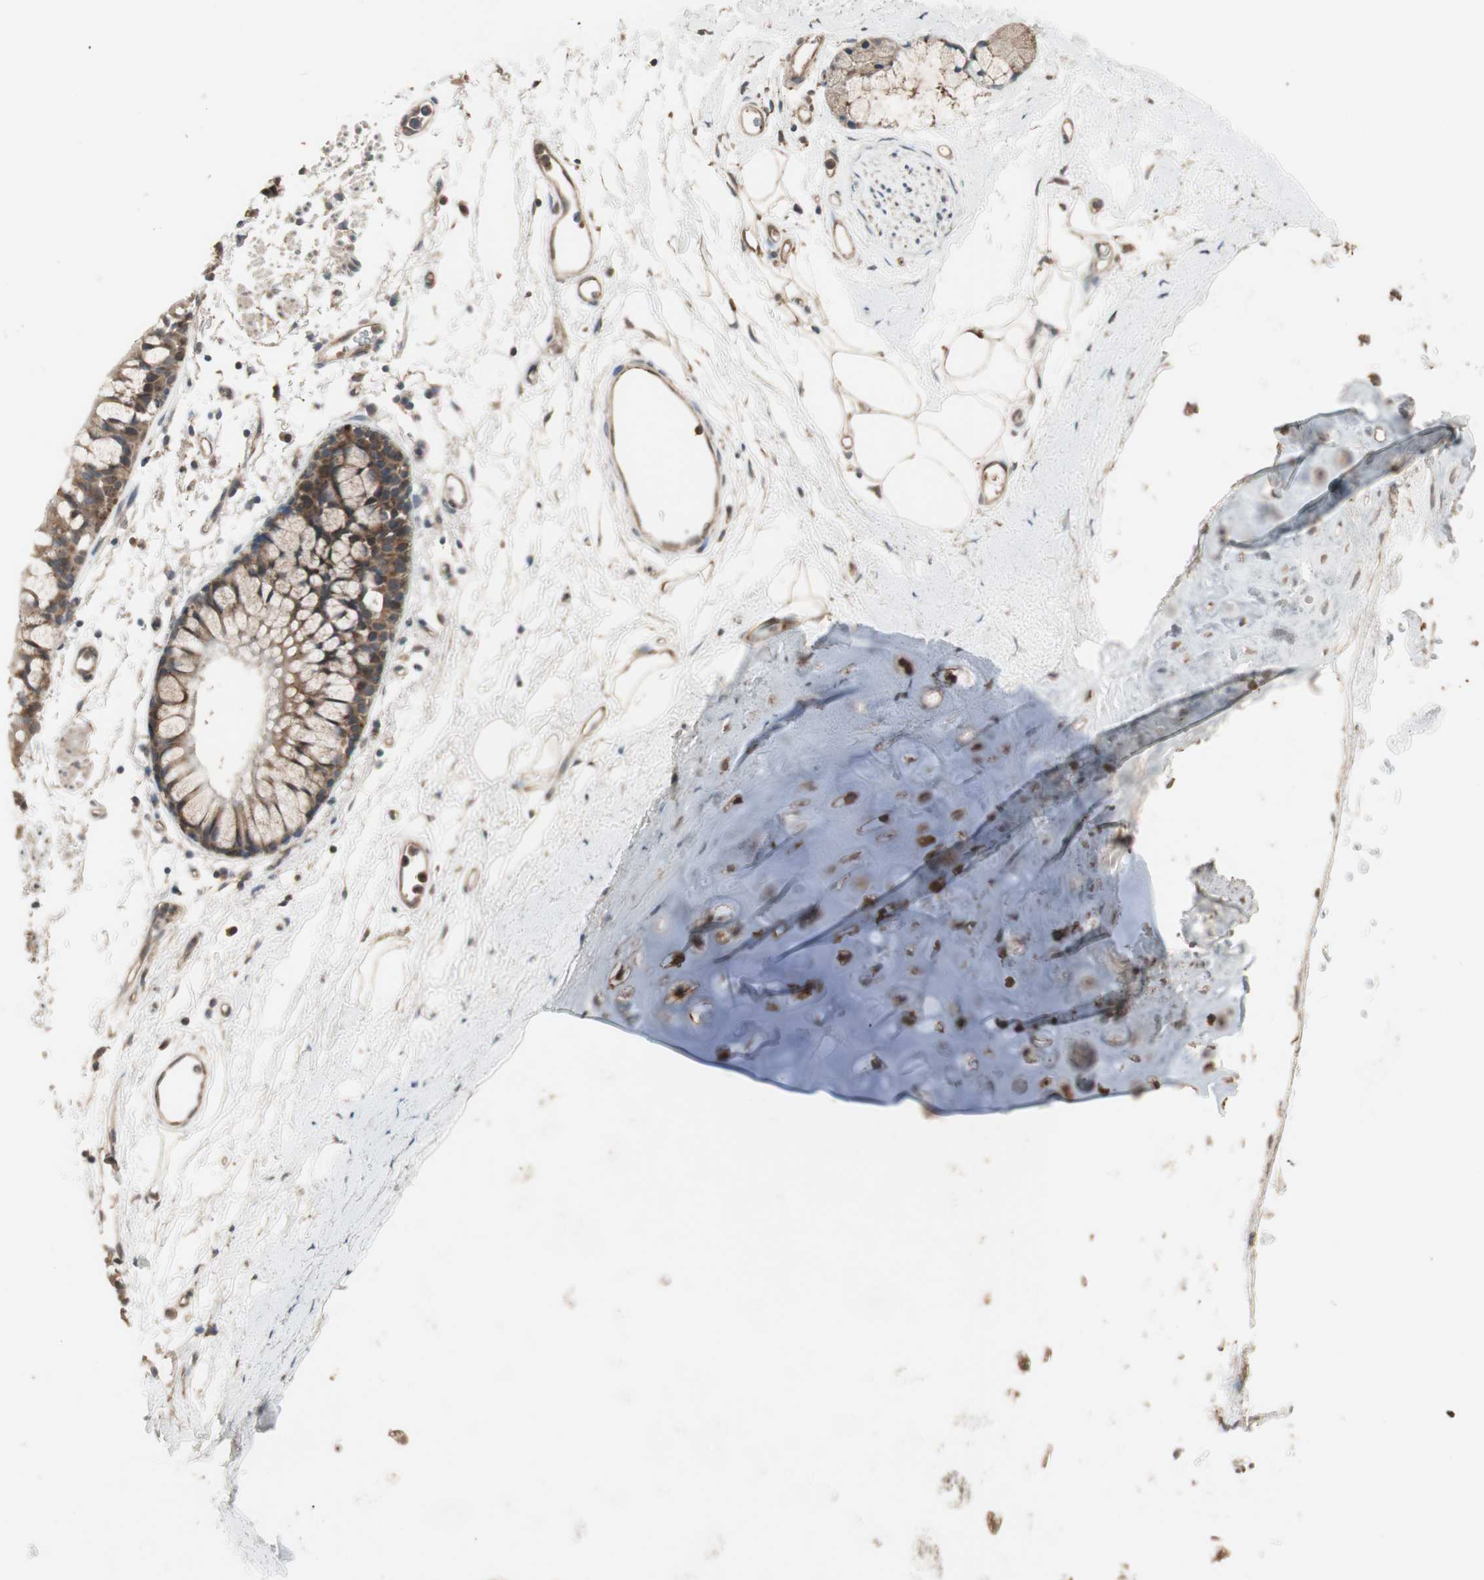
{"staining": {"intensity": "moderate", "quantity": ">75%", "location": "cytoplasmic/membranous"}, "tissue": "bronchus", "cell_type": "Respiratory epithelial cells", "image_type": "normal", "snomed": [{"axis": "morphology", "description": "Normal tissue, NOS"}, {"axis": "topography", "description": "Bronchus"}], "caption": "Protein expression analysis of normal bronchus displays moderate cytoplasmic/membranous expression in approximately >75% of respiratory epithelial cells. (Stains: DAB in brown, nuclei in blue, Microscopy: brightfield microscopy at high magnification).", "gene": "ATP6AP2", "patient": {"sex": "female", "age": 73}}